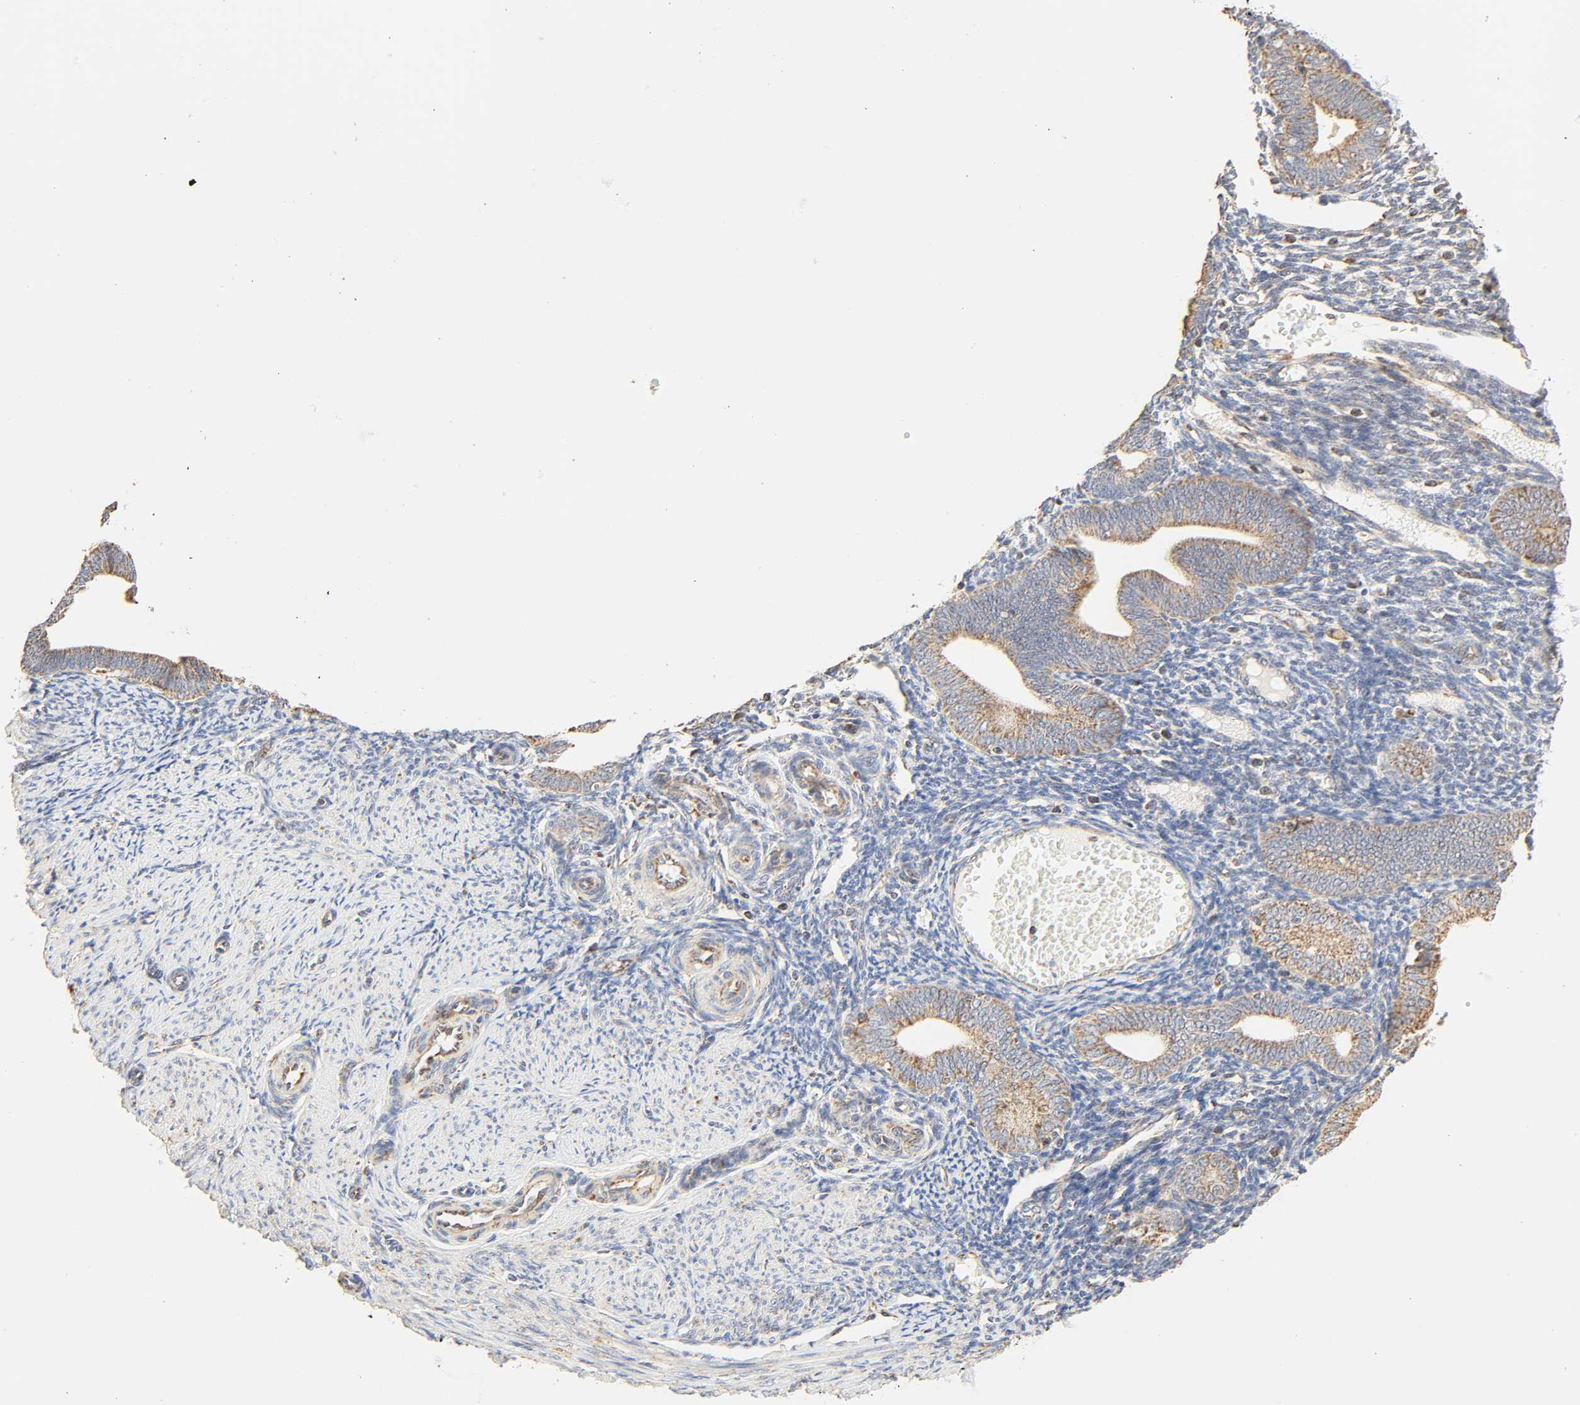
{"staining": {"intensity": "moderate", "quantity": "25%-75%", "location": "cytoplasmic/membranous"}, "tissue": "endometrium", "cell_type": "Cells in endometrial stroma", "image_type": "normal", "snomed": [{"axis": "morphology", "description": "Normal tissue, NOS"}, {"axis": "topography", "description": "Endometrium"}], "caption": "Immunohistochemical staining of normal endometrium exhibits moderate cytoplasmic/membranous protein staining in about 25%-75% of cells in endometrial stroma. Nuclei are stained in blue.", "gene": "ZMAT5", "patient": {"sex": "female", "age": 61}}